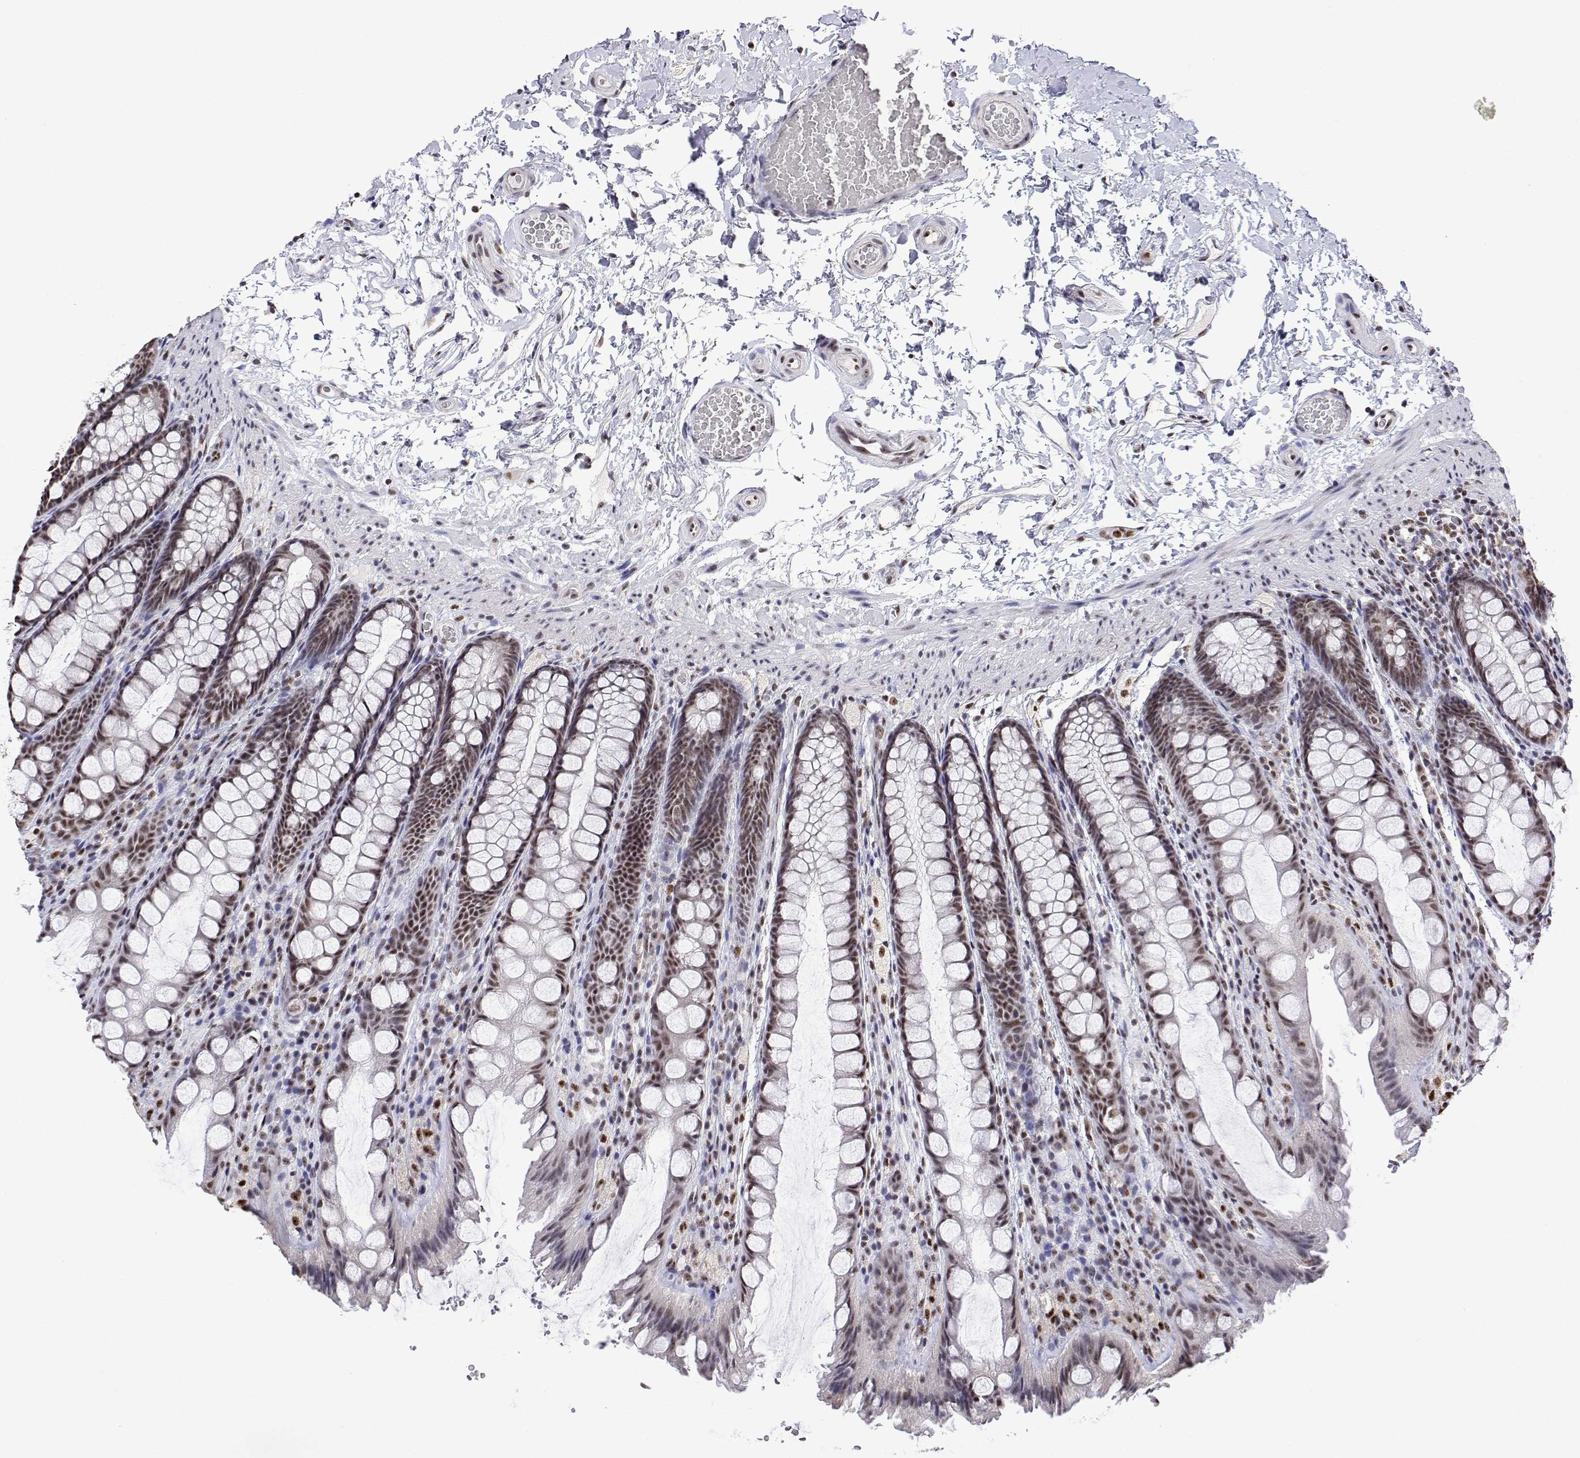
{"staining": {"intensity": "weak", "quantity": ">75%", "location": "nuclear"}, "tissue": "colon", "cell_type": "Endothelial cells", "image_type": "normal", "snomed": [{"axis": "morphology", "description": "Normal tissue, NOS"}, {"axis": "topography", "description": "Colon"}], "caption": "IHC (DAB) staining of unremarkable colon shows weak nuclear protein positivity in approximately >75% of endothelial cells. The staining is performed using DAB (3,3'-diaminobenzidine) brown chromogen to label protein expression. The nuclei are counter-stained blue using hematoxylin.", "gene": "ADAR", "patient": {"sex": "male", "age": 47}}